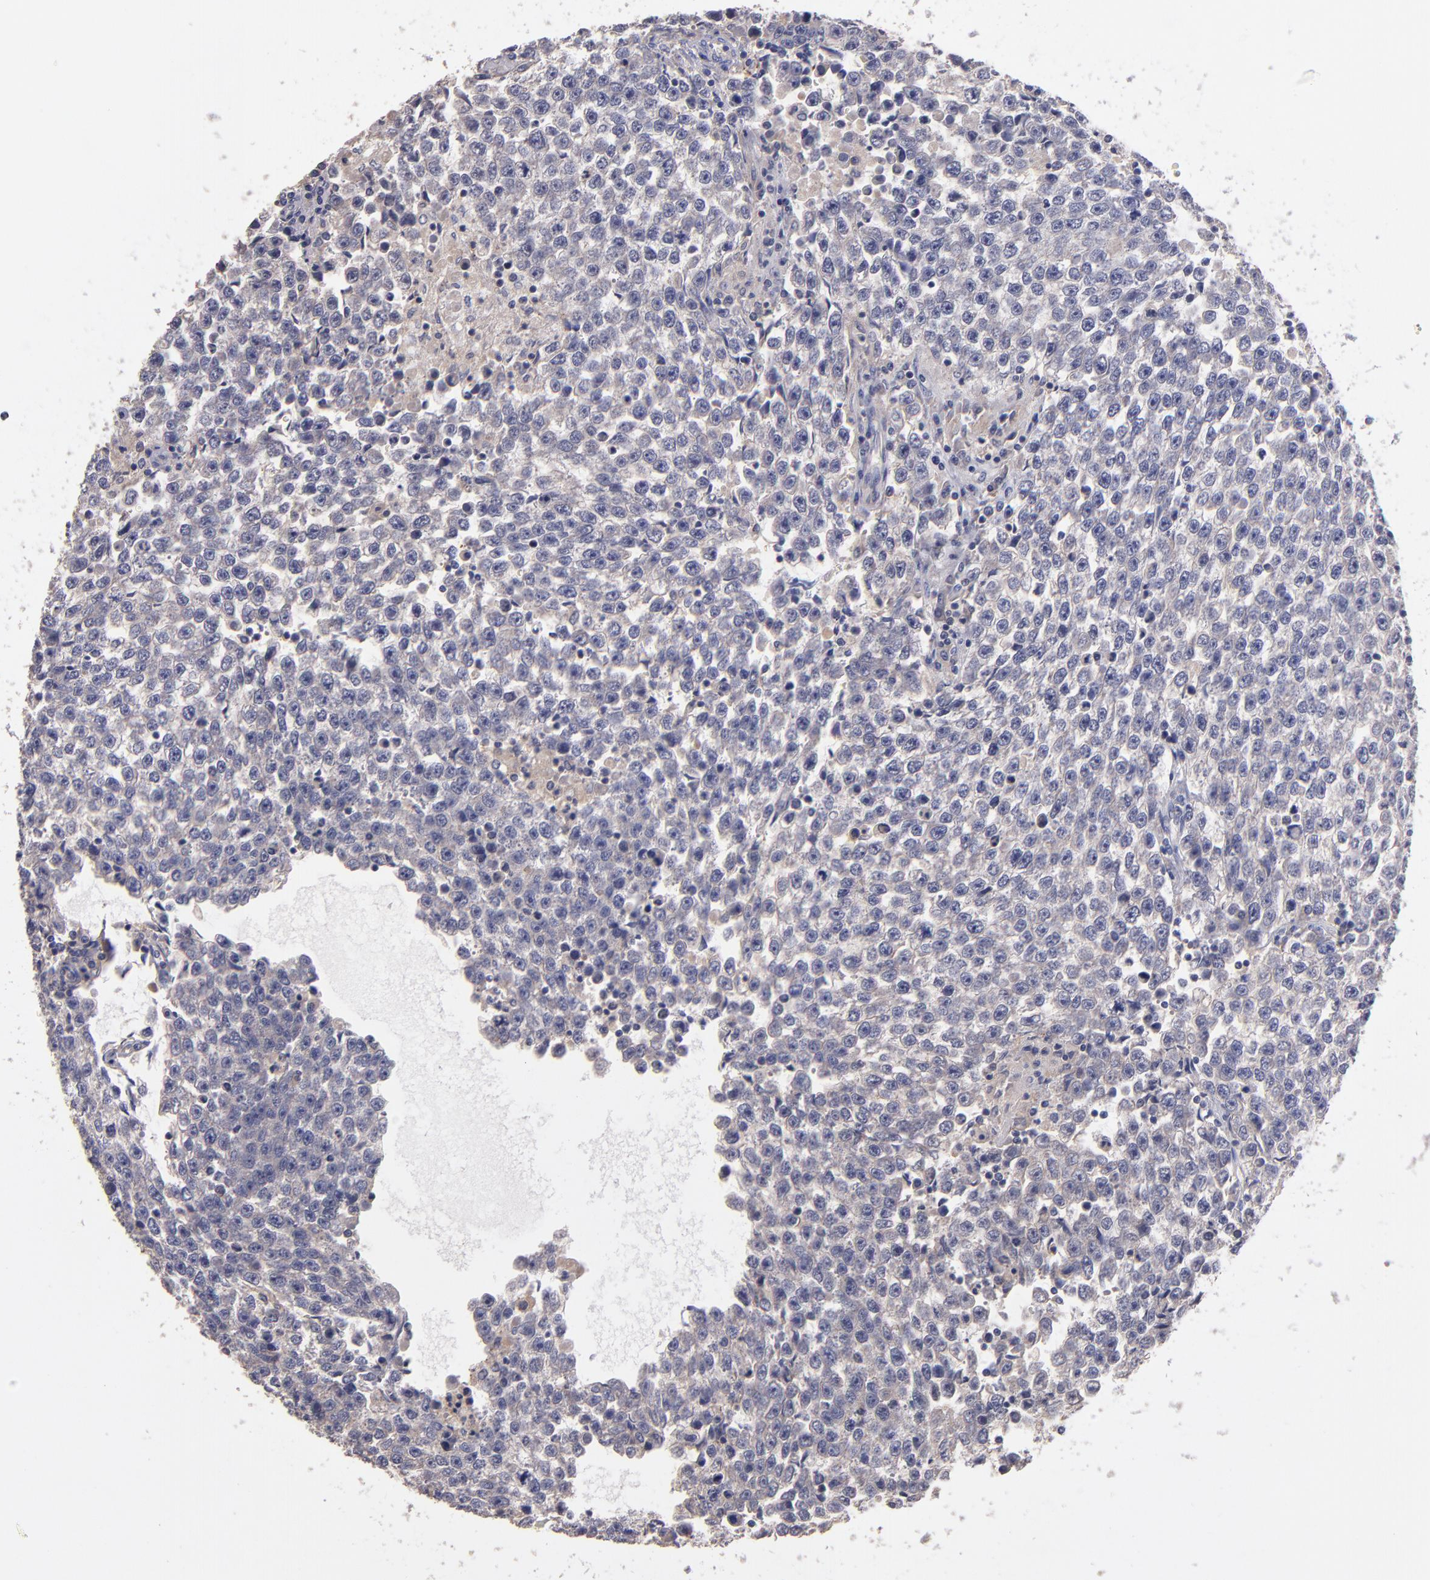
{"staining": {"intensity": "negative", "quantity": "none", "location": "none"}, "tissue": "testis cancer", "cell_type": "Tumor cells", "image_type": "cancer", "snomed": [{"axis": "morphology", "description": "Seminoma, NOS"}, {"axis": "topography", "description": "Testis"}], "caption": "Tumor cells show no significant staining in testis cancer.", "gene": "MAGEE1", "patient": {"sex": "male", "age": 36}}